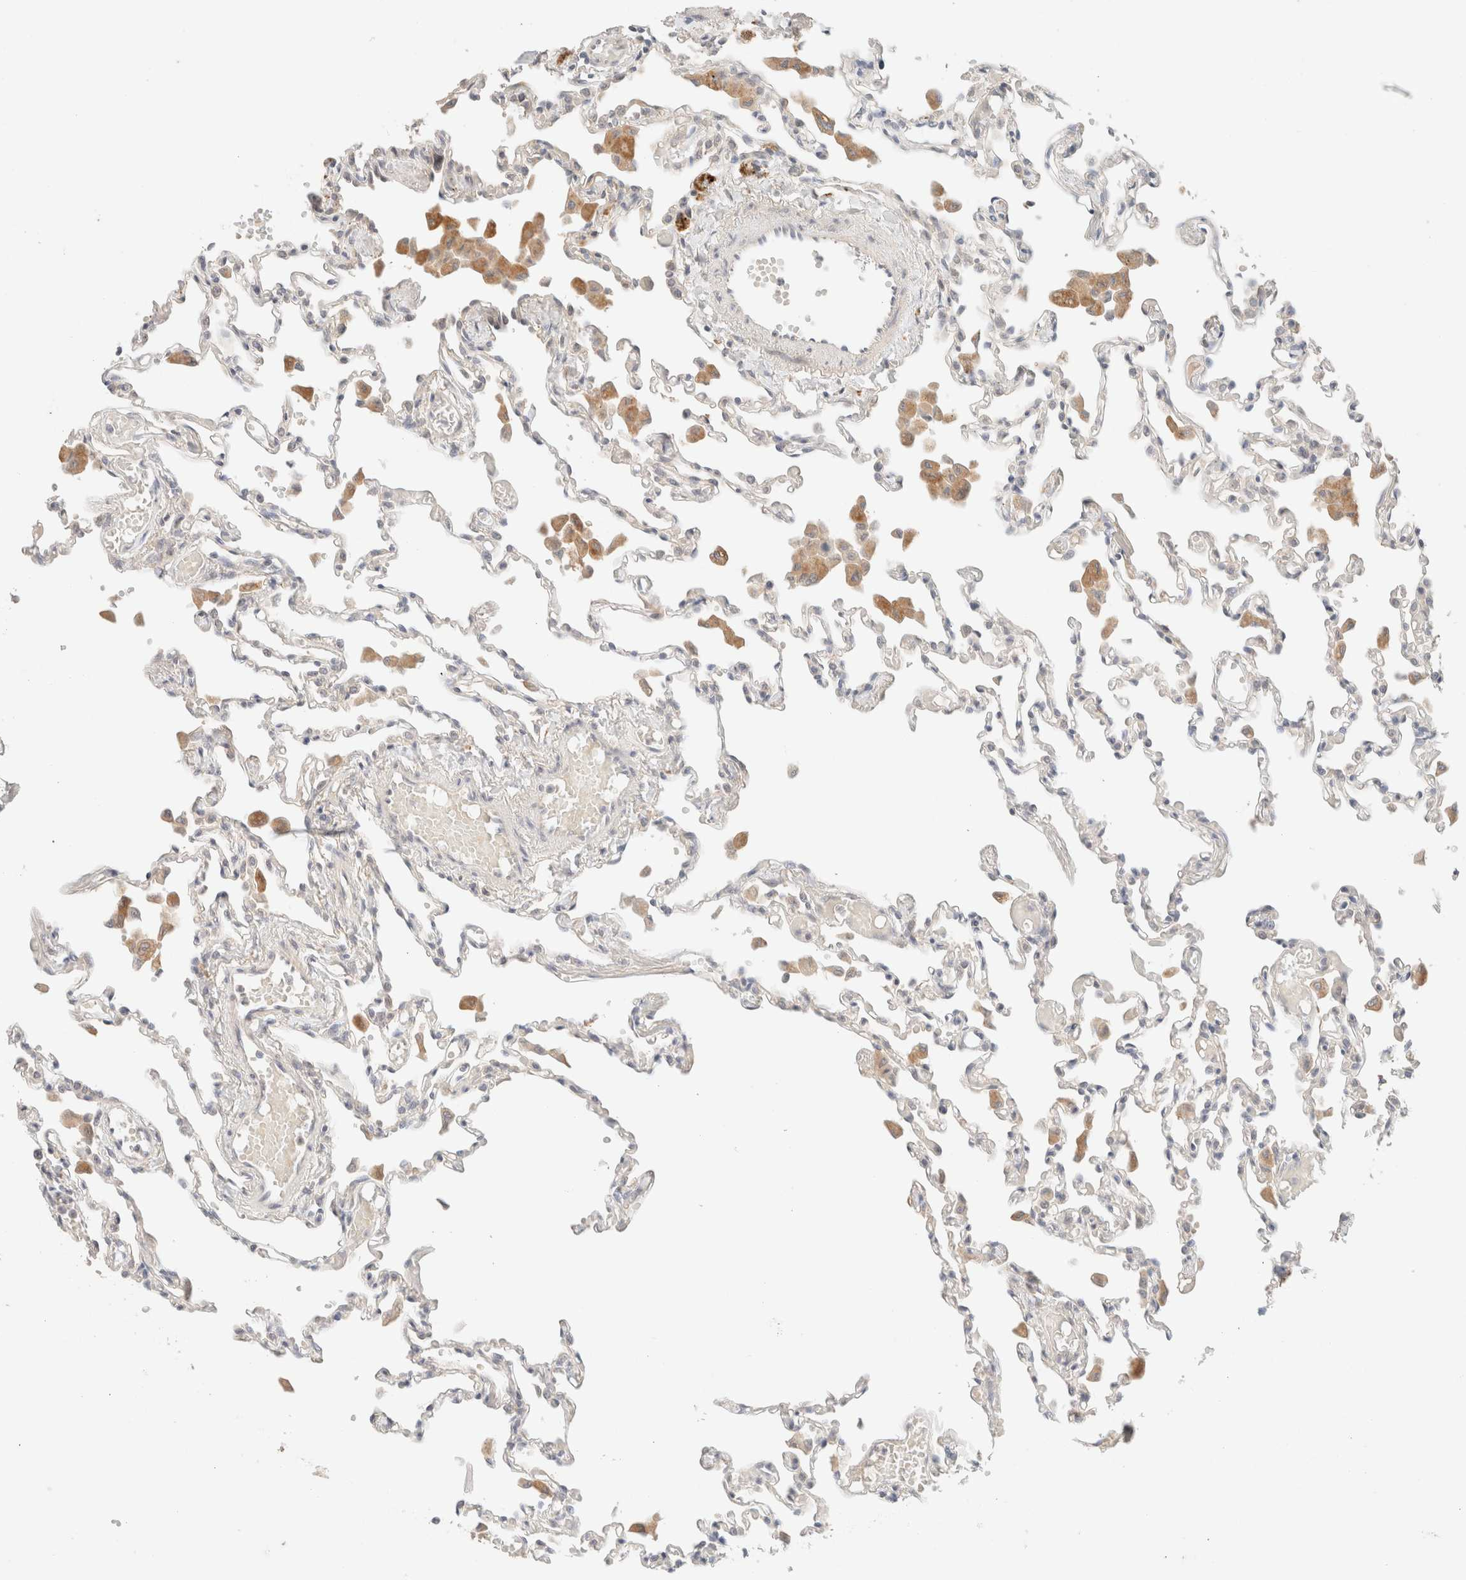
{"staining": {"intensity": "negative", "quantity": "none", "location": "none"}, "tissue": "lung", "cell_type": "Alveolar cells", "image_type": "normal", "snomed": [{"axis": "morphology", "description": "Normal tissue, NOS"}, {"axis": "topography", "description": "Bronchus"}, {"axis": "topography", "description": "Lung"}], "caption": "This is an immunohistochemistry (IHC) photomicrograph of normal human lung. There is no positivity in alveolar cells.", "gene": "SARM1", "patient": {"sex": "female", "age": 49}}